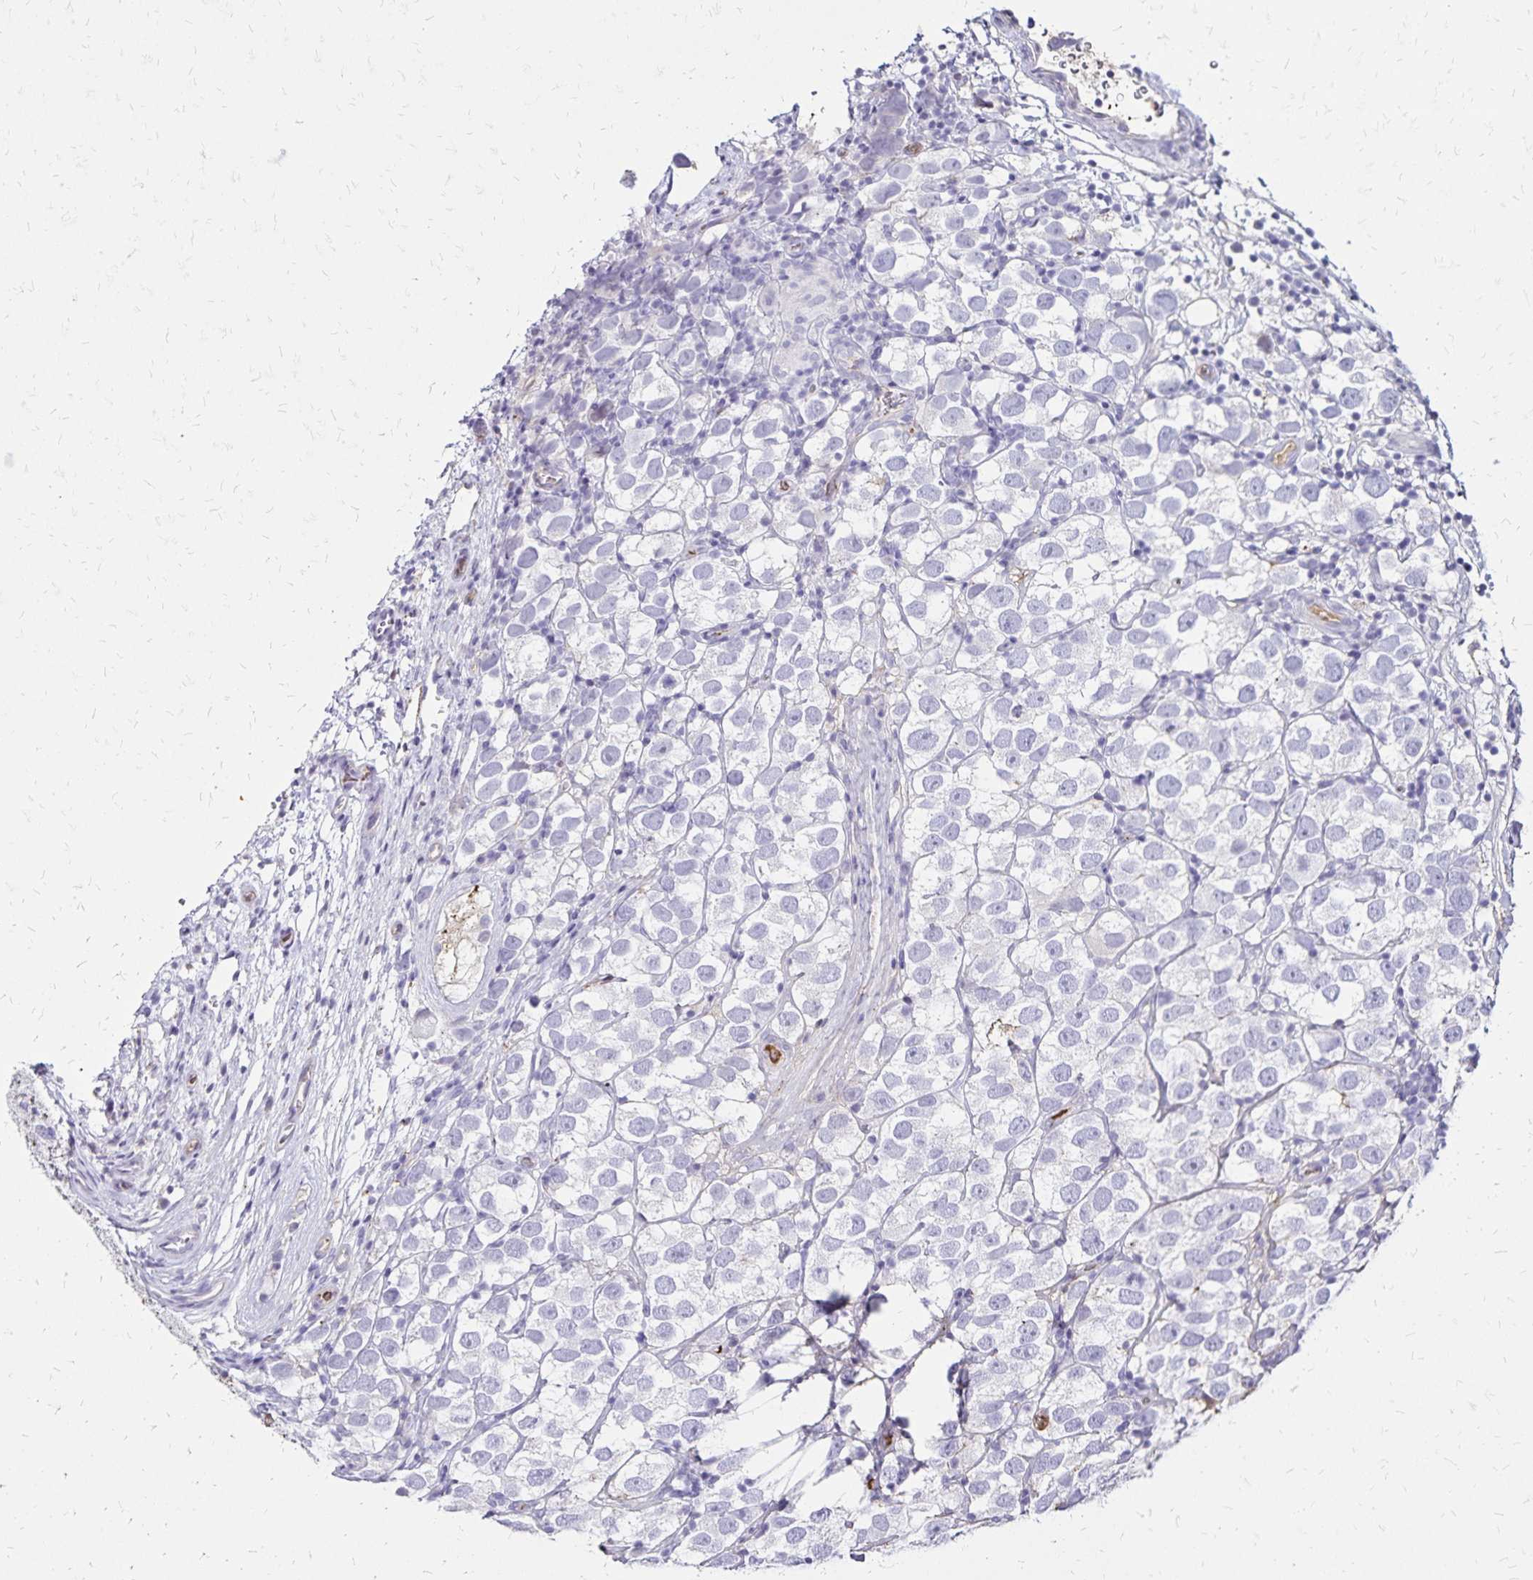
{"staining": {"intensity": "negative", "quantity": "none", "location": "none"}, "tissue": "testis cancer", "cell_type": "Tumor cells", "image_type": "cancer", "snomed": [{"axis": "morphology", "description": "Seminoma, NOS"}, {"axis": "topography", "description": "Testis"}], "caption": "This is a photomicrograph of IHC staining of seminoma (testis), which shows no staining in tumor cells.", "gene": "KISS1", "patient": {"sex": "male", "age": 26}}